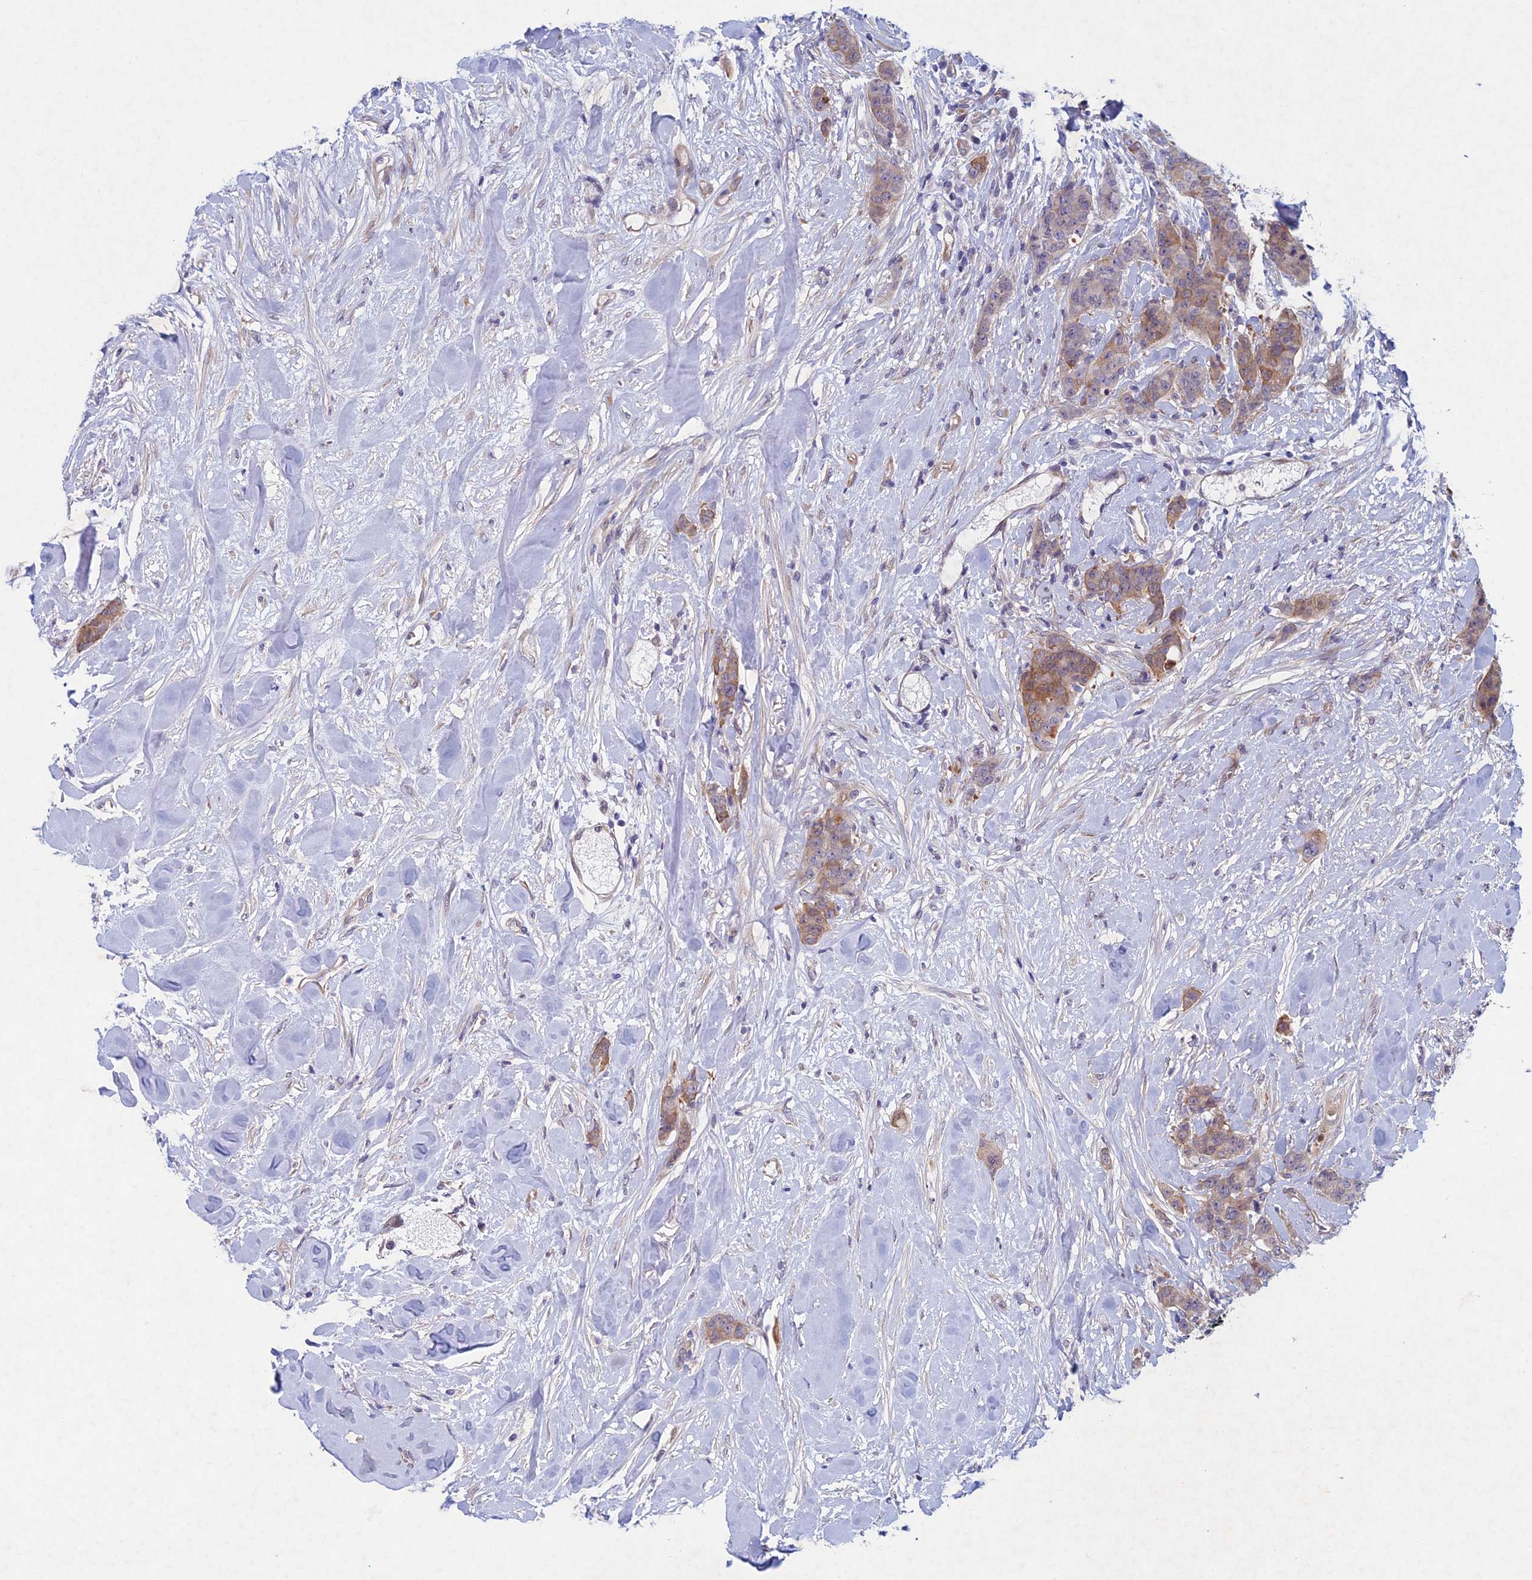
{"staining": {"intensity": "weak", "quantity": ">75%", "location": "cytoplasmic/membranous"}, "tissue": "breast cancer", "cell_type": "Tumor cells", "image_type": "cancer", "snomed": [{"axis": "morphology", "description": "Duct carcinoma"}, {"axis": "topography", "description": "Breast"}], "caption": "A low amount of weak cytoplasmic/membranous expression is present in approximately >75% of tumor cells in breast cancer (infiltrating ductal carcinoma) tissue.", "gene": "PTHLH", "patient": {"sex": "female", "age": 40}}